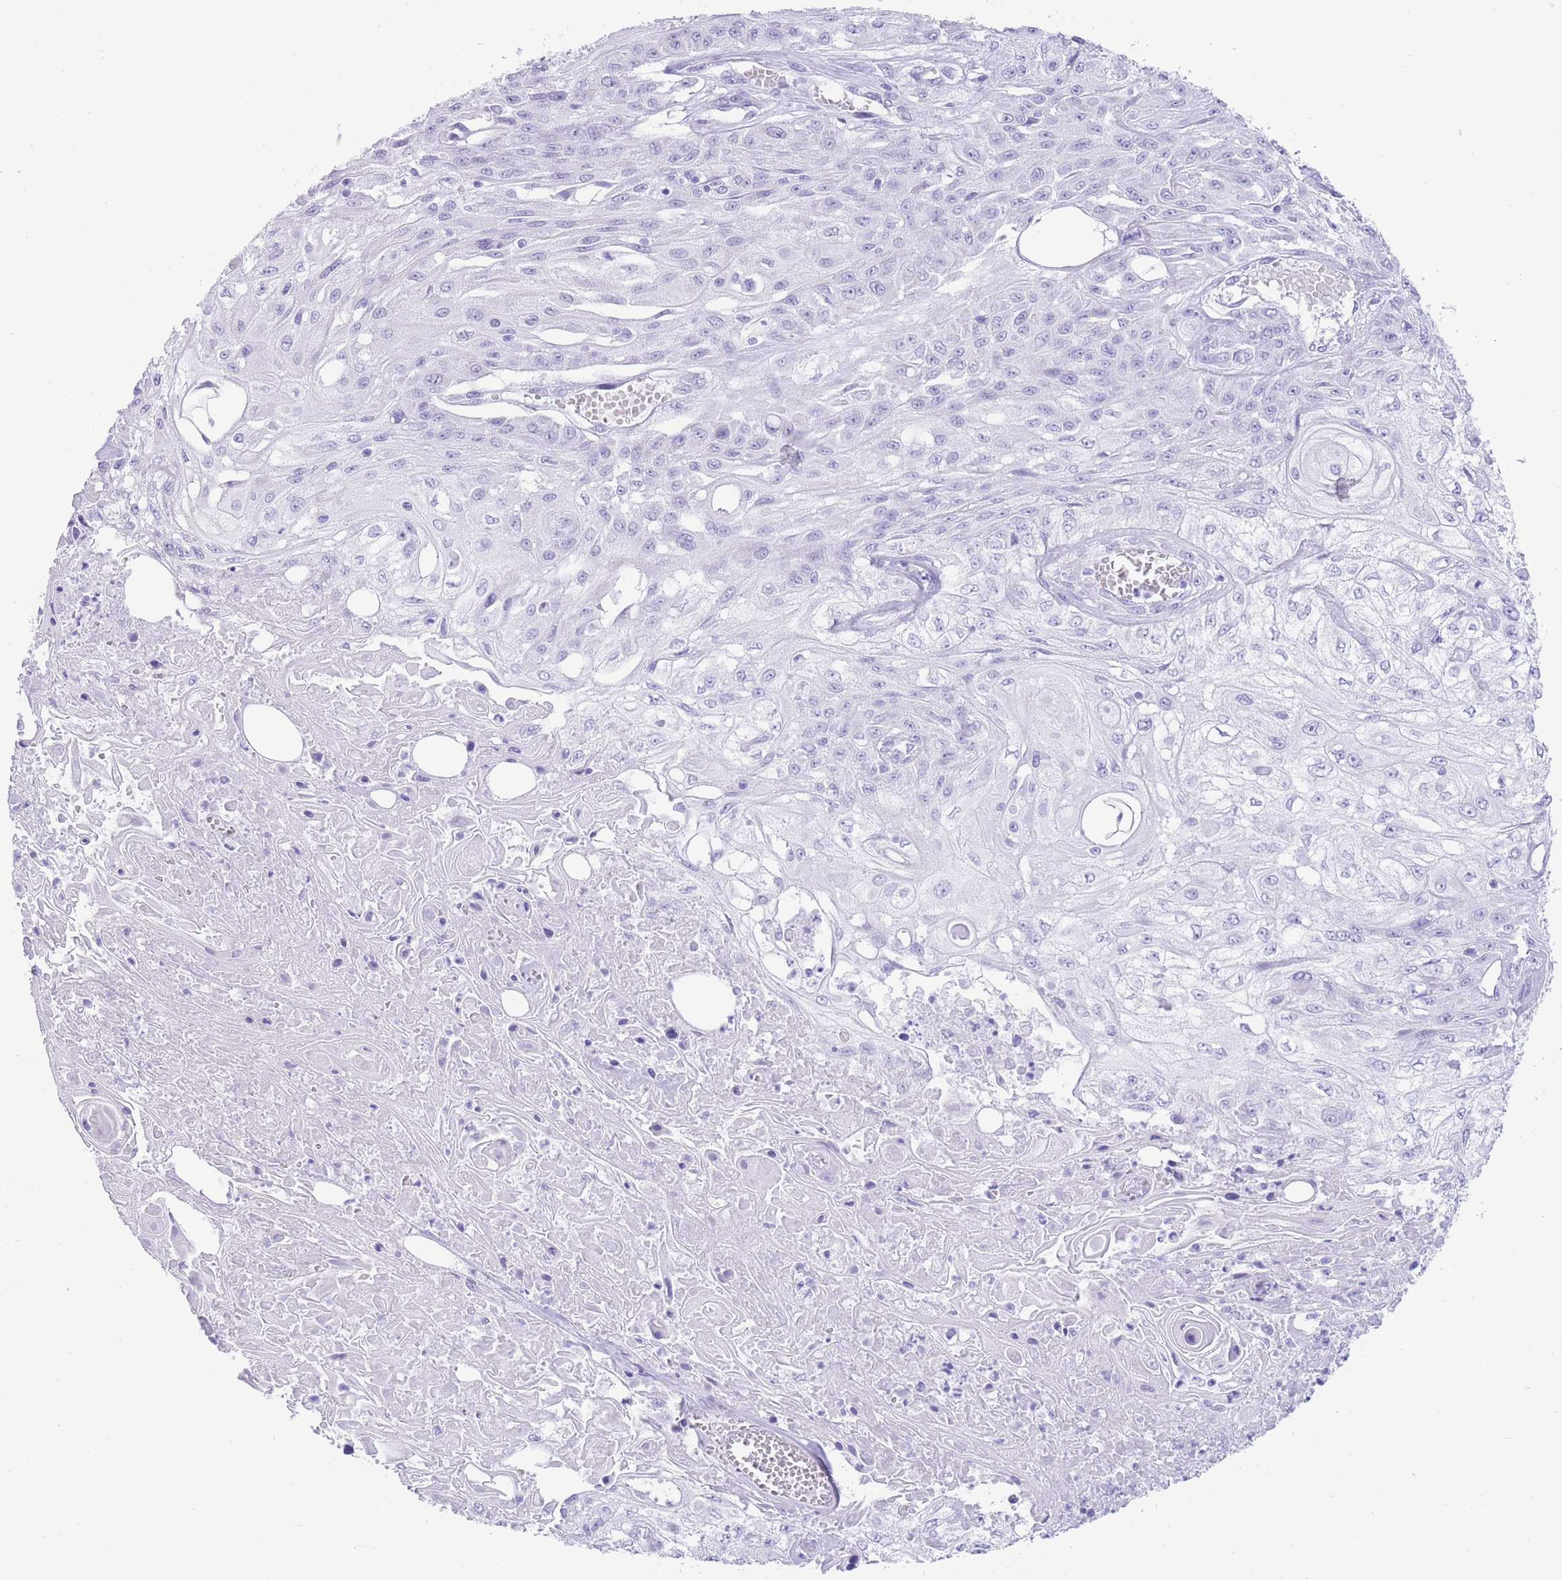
{"staining": {"intensity": "negative", "quantity": "none", "location": "none"}, "tissue": "skin cancer", "cell_type": "Tumor cells", "image_type": "cancer", "snomed": [{"axis": "morphology", "description": "Squamous cell carcinoma, NOS"}, {"axis": "morphology", "description": "Squamous cell carcinoma, metastatic, NOS"}, {"axis": "topography", "description": "Skin"}, {"axis": "topography", "description": "Lymph node"}], "caption": "IHC of skin cancer reveals no expression in tumor cells. (DAB (3,3'-diaminobenzidine) immunohistochemistry (IHC) visualized using brightfield microscopy, high magnification).", "gene": "ELOA2", "patient": {"sex": "male", "age": 75}}